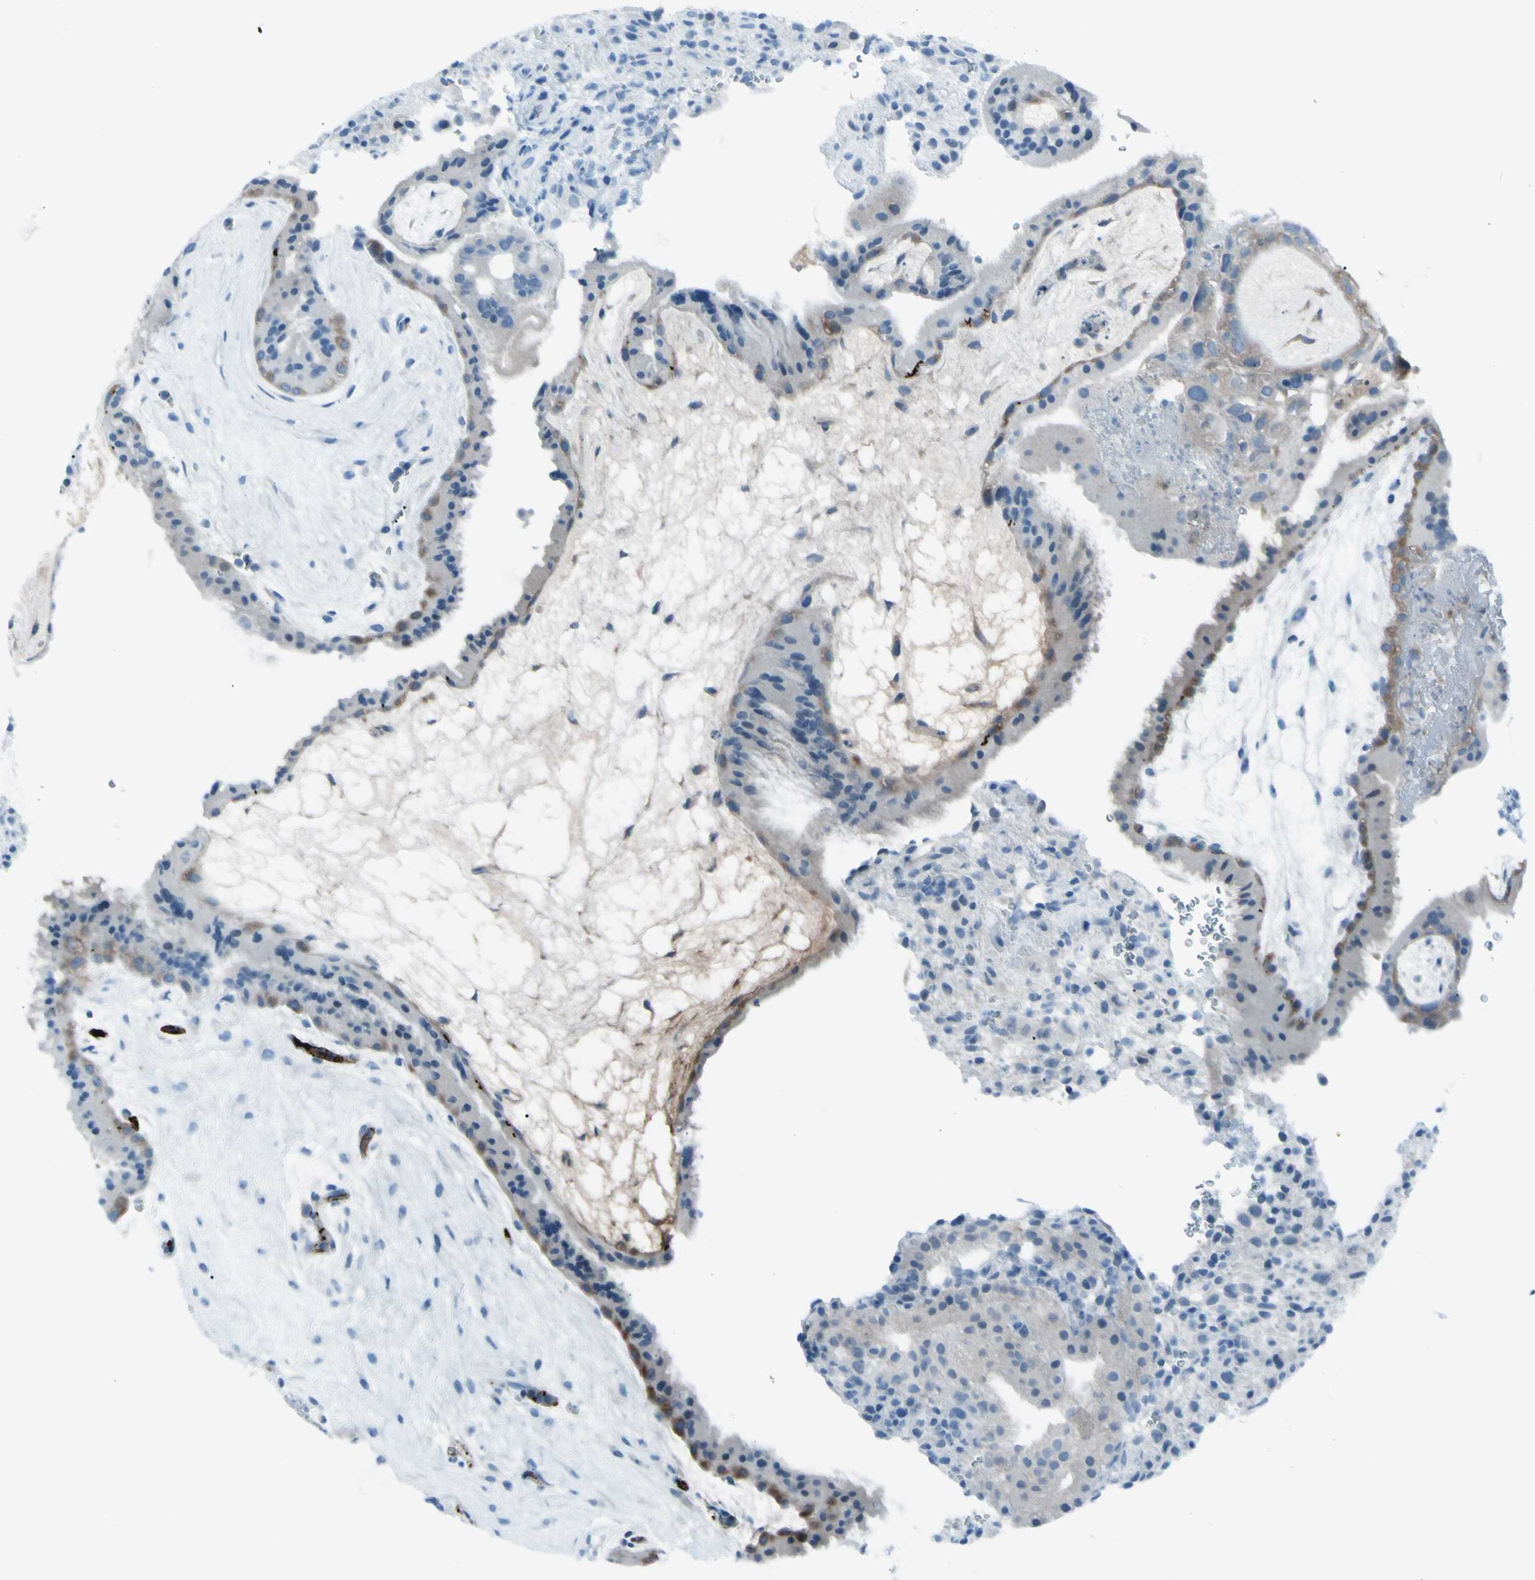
{"staining": {"intensity": "moderate", "quantity": "<25%", "location": "cytoplasmic/membranous"}, "tissue": "placenta", "cell_type": "Trophoblastic cells", "image_type": "normal", "snomed": [{"axis": "morphology", "description": "Normal tissue, NOS"}, {"axis": "topography", "description": "Placenta"}], "caption": "This image displays benign placenta stained with IHC to label a protein in brown. The cytoplasmic/membranous of trophoblastic cells show moderate positivity for the protein. Nuclei are counter-stained blue.", "gene": "AFP", "patient": {"sex": "female", "age": 19}}